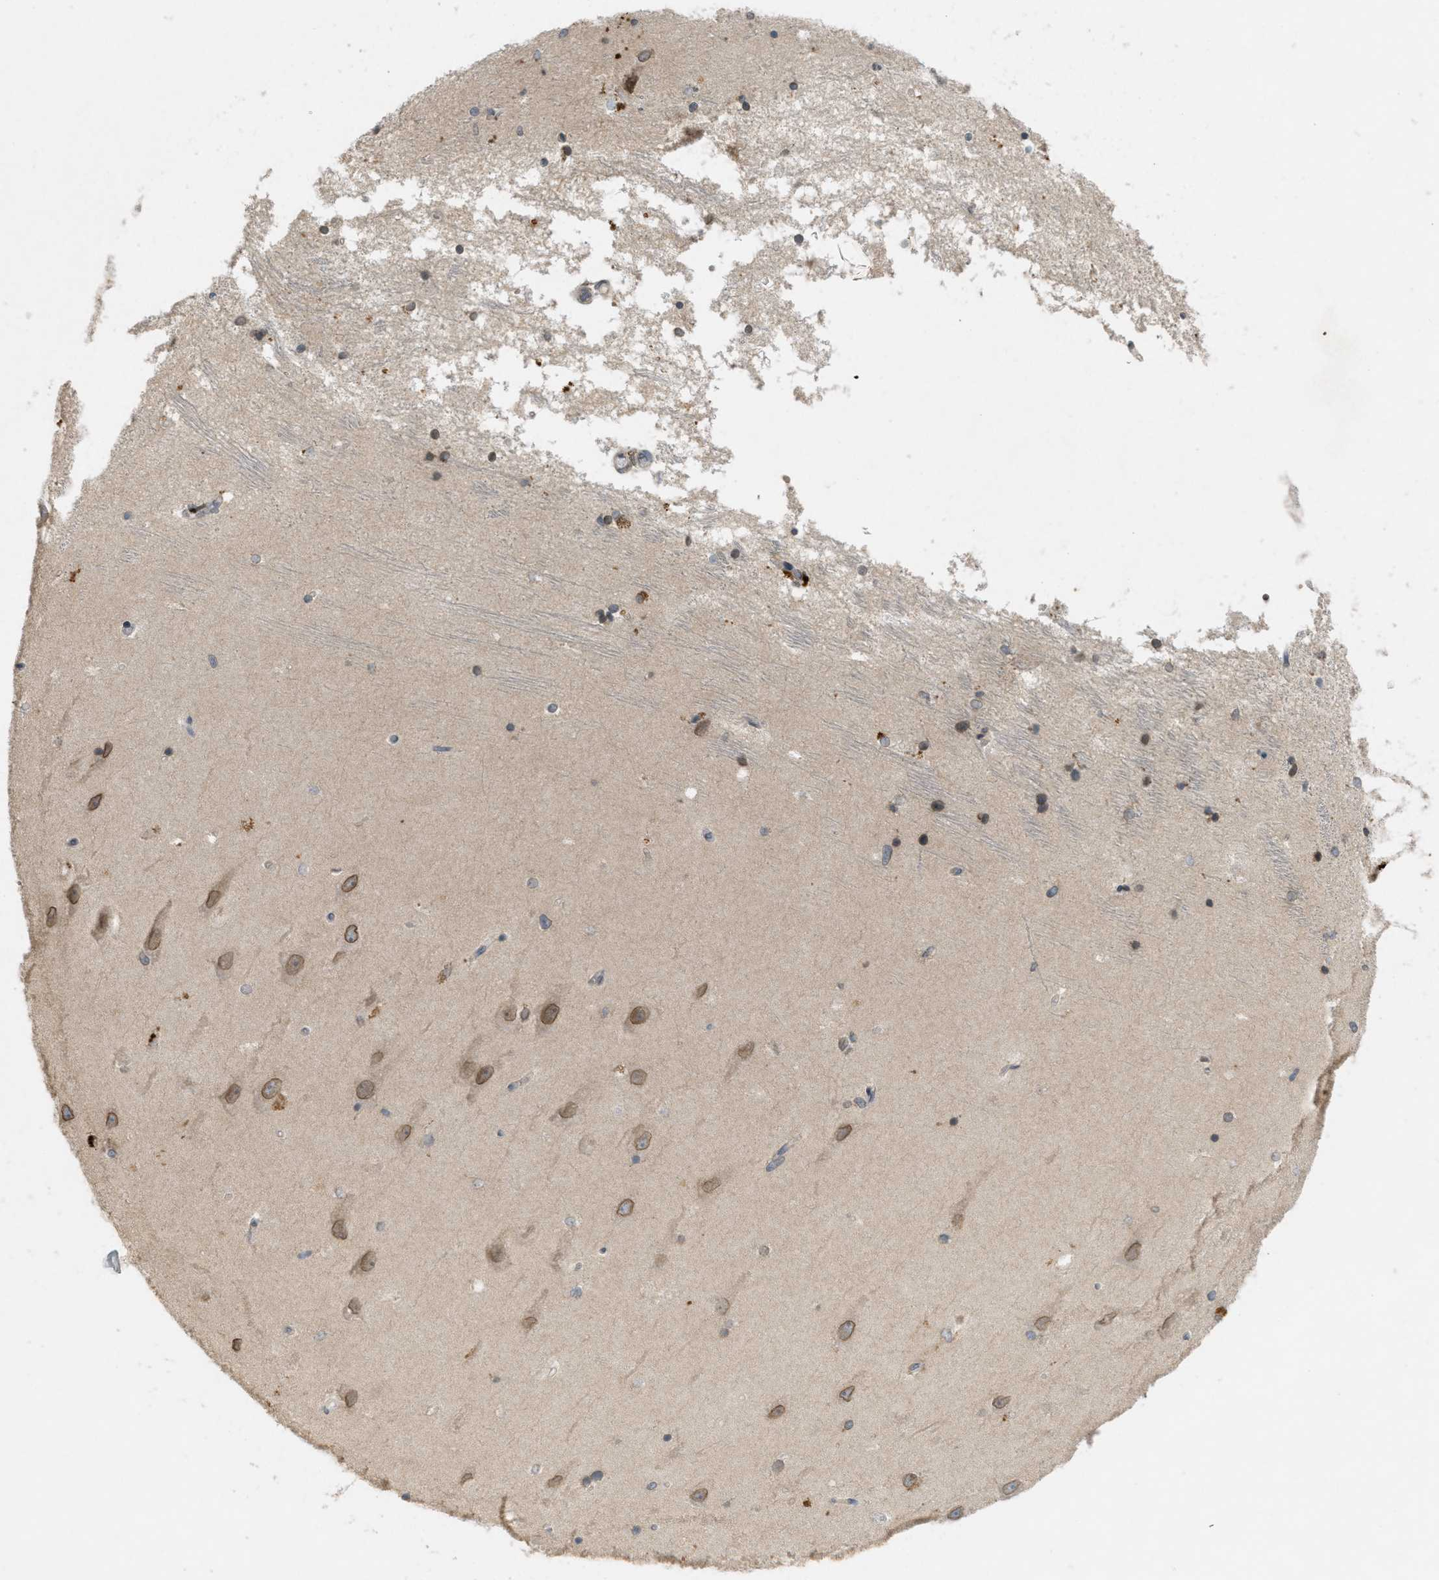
{"staining": {"intensity": "moderate", "quantity": "25%-75%", "location": "nuclear"}, "tissue": "hippocampus", "cell_type": "Glial cells", "image_type": "normal", "snomed": [{"axis": "morphology", "description": "Normal tissue, NOS"}, {"axis": "topography", "description": "Hippocampus"}], "caption": "The image exhibits a brown stain indicating the presence of a protein in the nuclear of glial cells in hippocampus. (DAB = brown stain, brightfield microscopy at high magnification).", "gene": "ABHD6", "patient": {"sex": "male", "age": 45}}